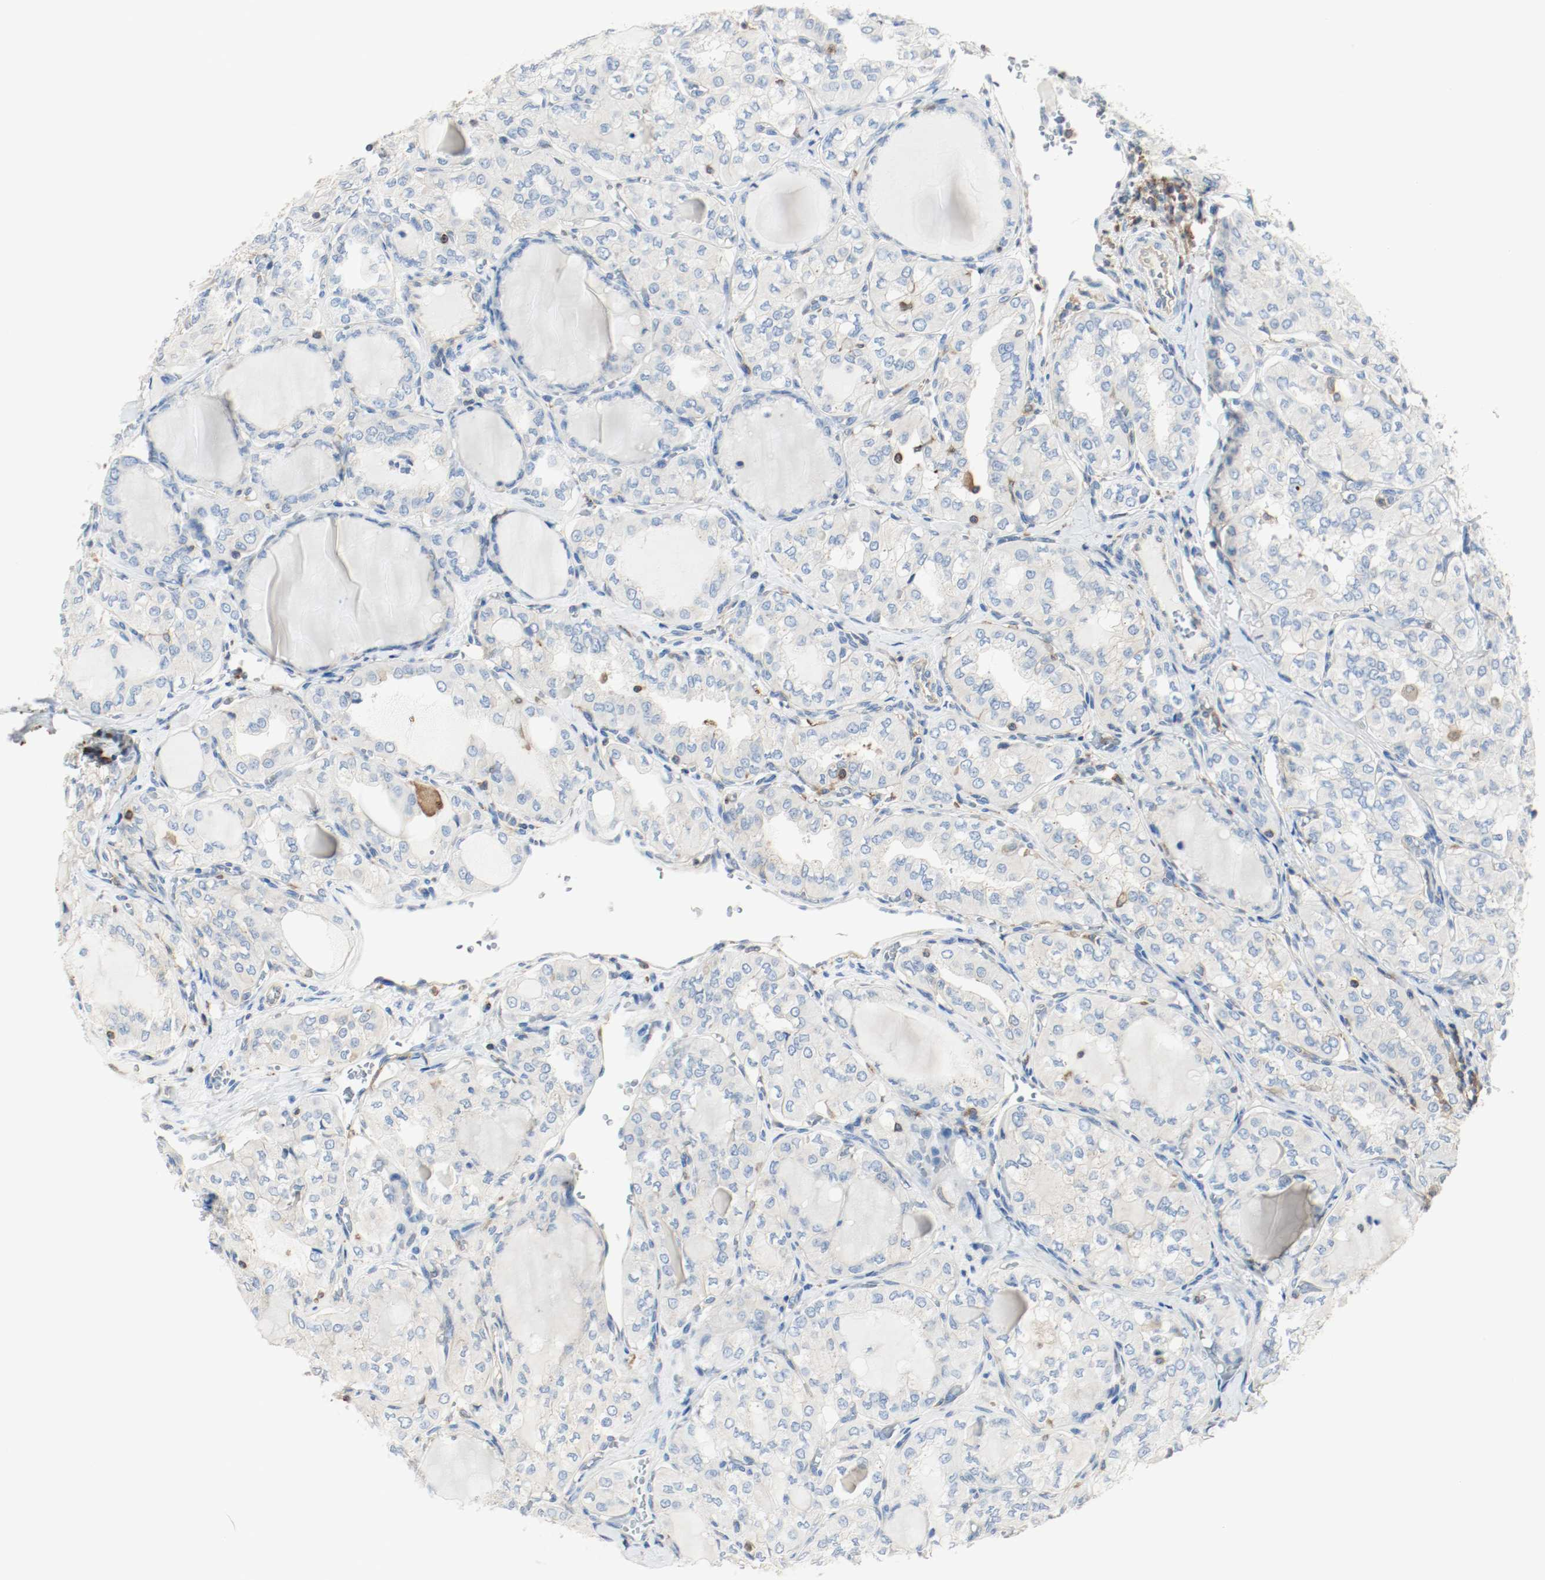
{"staining": {"intensity": "negative", "quantity": "none", "location": "none"}, "tissue": "thyroid cancer", "cell_type": "Tumor cells", "image_type": "cancer", "snomed": [{"axis": "morphology", "description": "Papillary adenocarcinoma, NOS"}, {"axis": "topography", "description": "Thyroid gland"}], "caption": "Tumor cells show no significant staining in thyroid cancer (papillary adenocarcinoma).", "gene": "ARPC1B", "patient": {"sex": "male", "age": 20}}